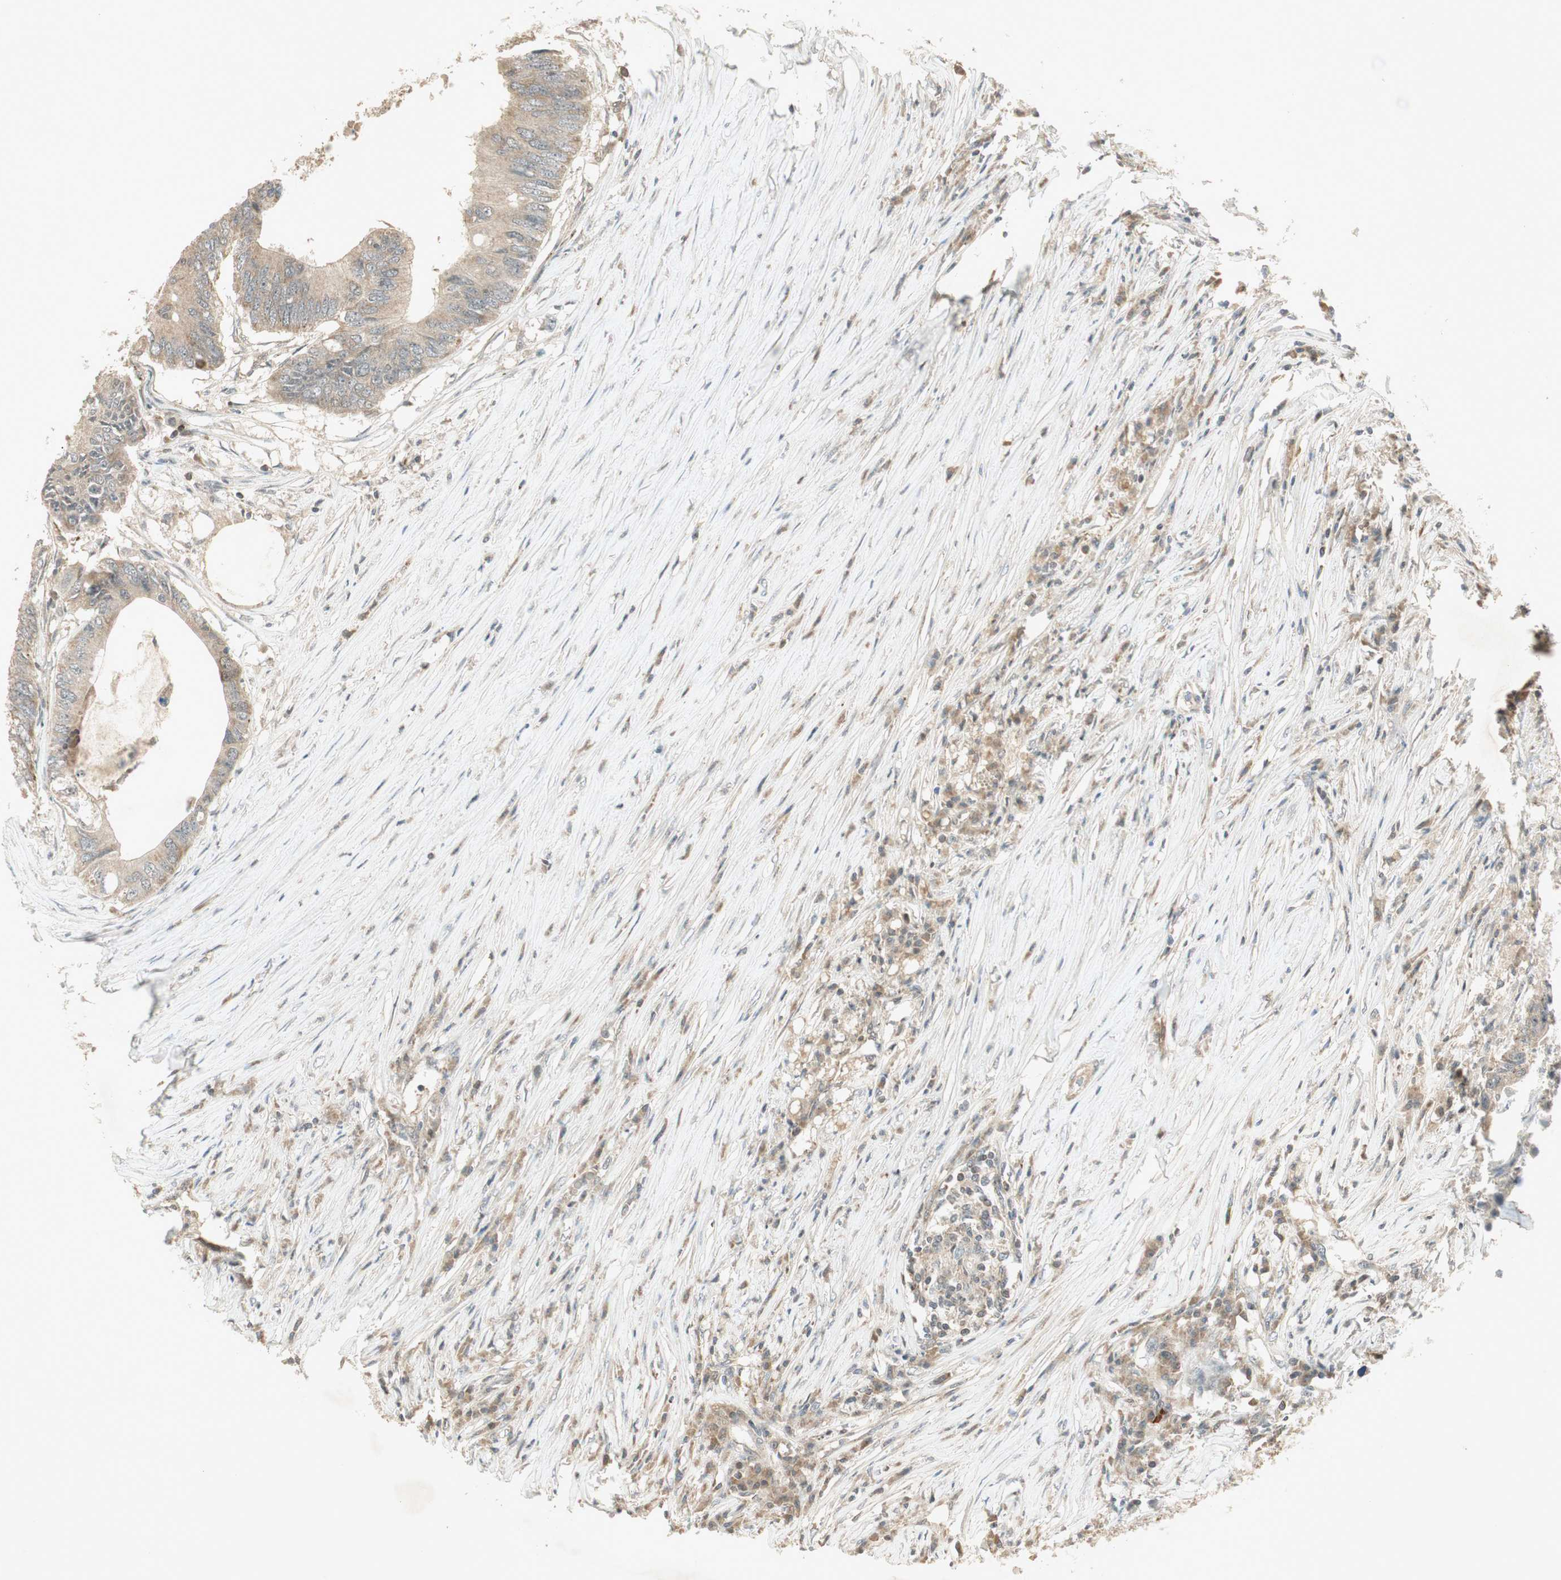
{"staining": {"intensity": "moderate", "quantity": ">75%", "location": "cytoplasmic/membranous"}, "tissue": "colorectal cancer", "cell_type": "Tumor cells", "image_type": "cancer", "snomed": [{"axis": "morphology", "description": "Adenocarcinoma, NOS"}, {"axis": "topography", "description": "Colon"}], "caption": "Human colorectal adenocarcinoma stained with a brown dye reveals moderate cytoplasmic/membranous positive expression in about >75% of tumor cells.", "gene": "USP2", "patient": {"sex": "male", "age": 71}}